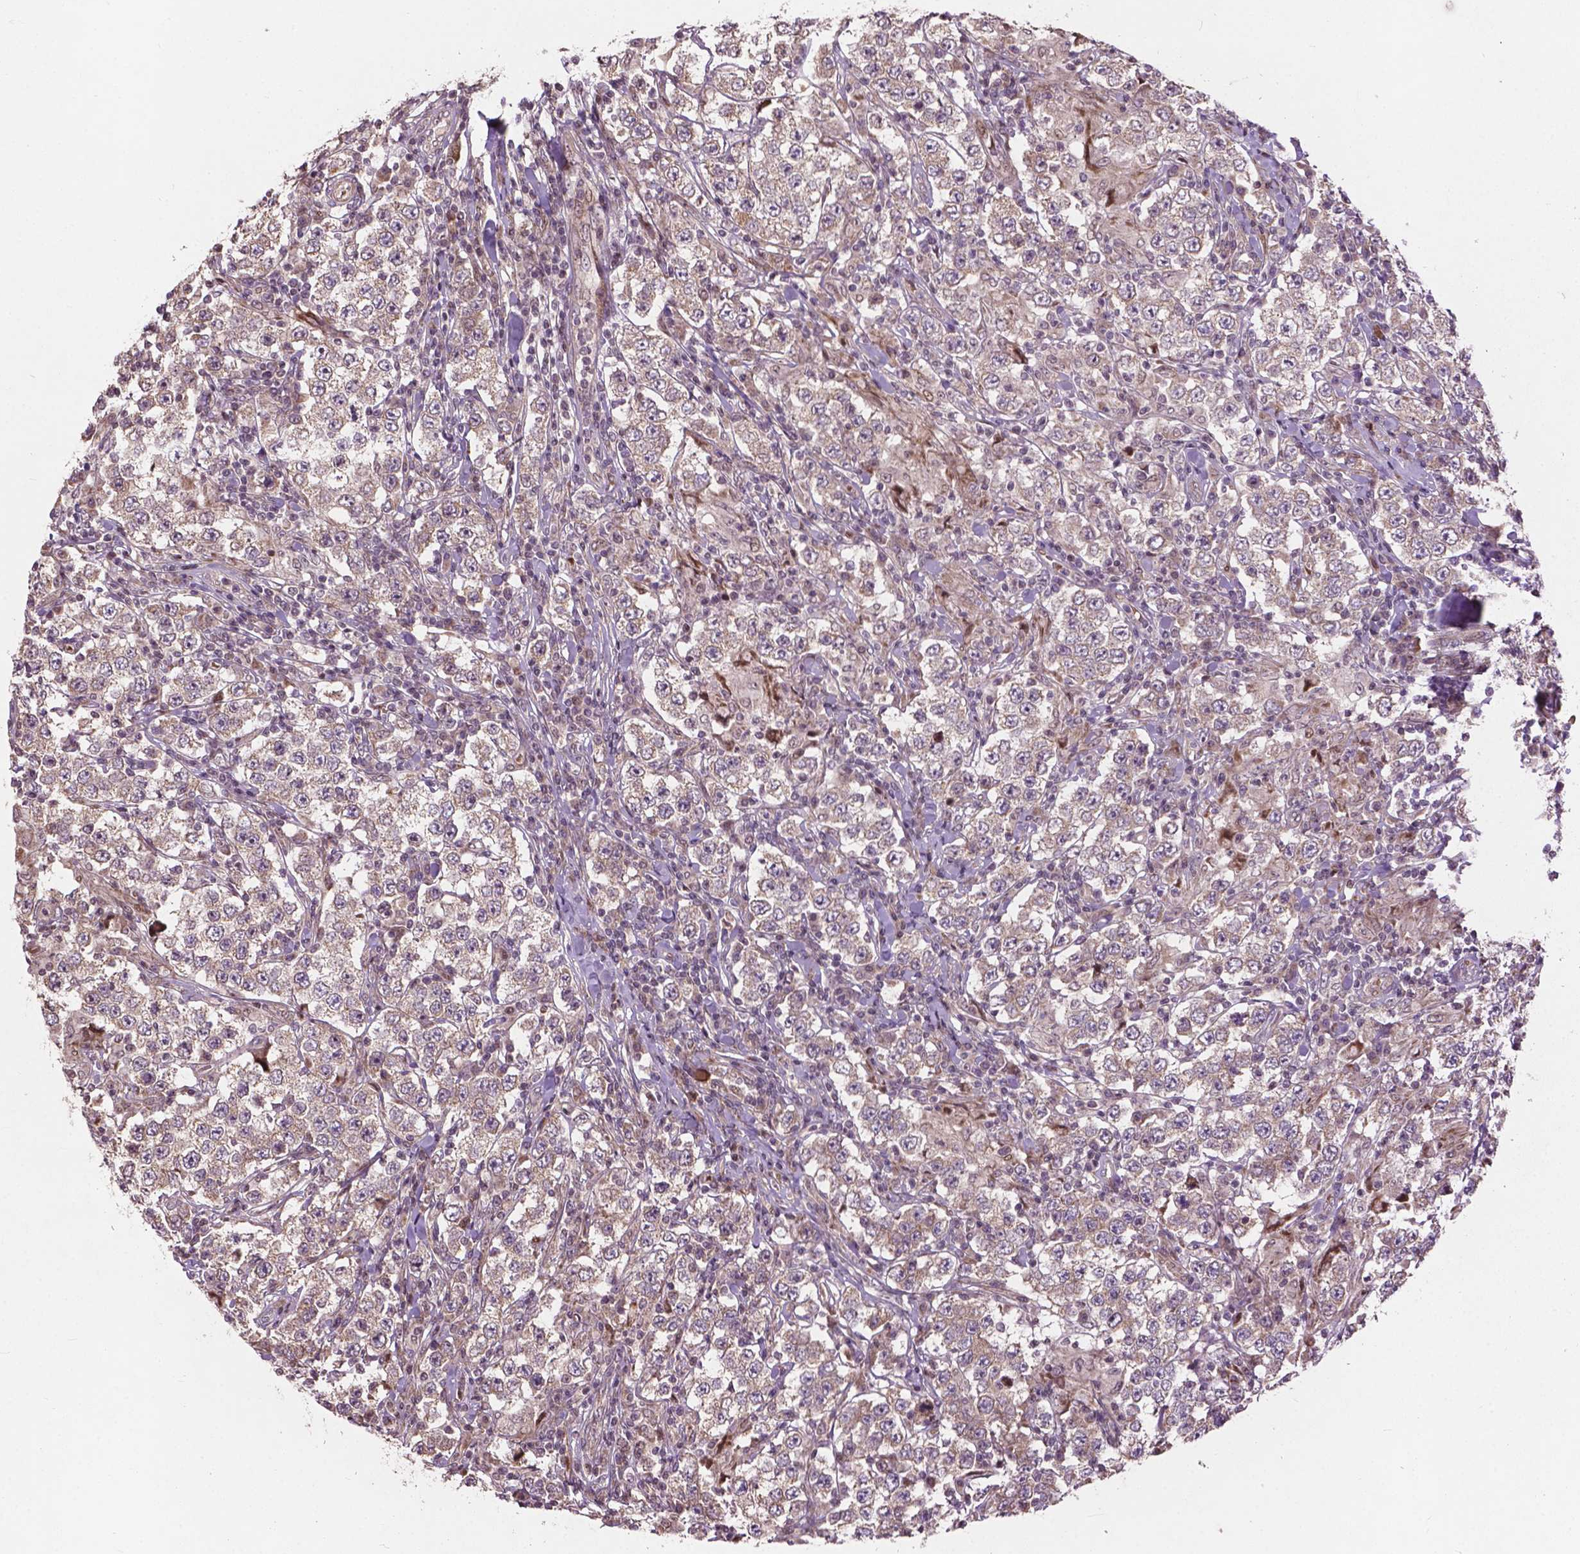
{"staining": {"intensity": "weak", "quantity": "25%-75%", "location": "cytoplasmic/membranous"}, "tissue": "testis cancer", "cell_type": "Tumor cells", "image_type": "cancer", "snomed": [{"axis": "morphology", "description": "Seminoma, NOS"}, {"axis": "morphology", "description": "Carcinoma, Embryonal, NOS"}, {"axis": "topography", "description": "Testis"}], "caption": "Protein staining reveals weak cytoplasmic/membranous staining in approximately 25%-75% of tumor cells in testis embryonal carcinoma.", "gene": "B3GALNT2", "patient": {"sex": "male", "age": 41}}